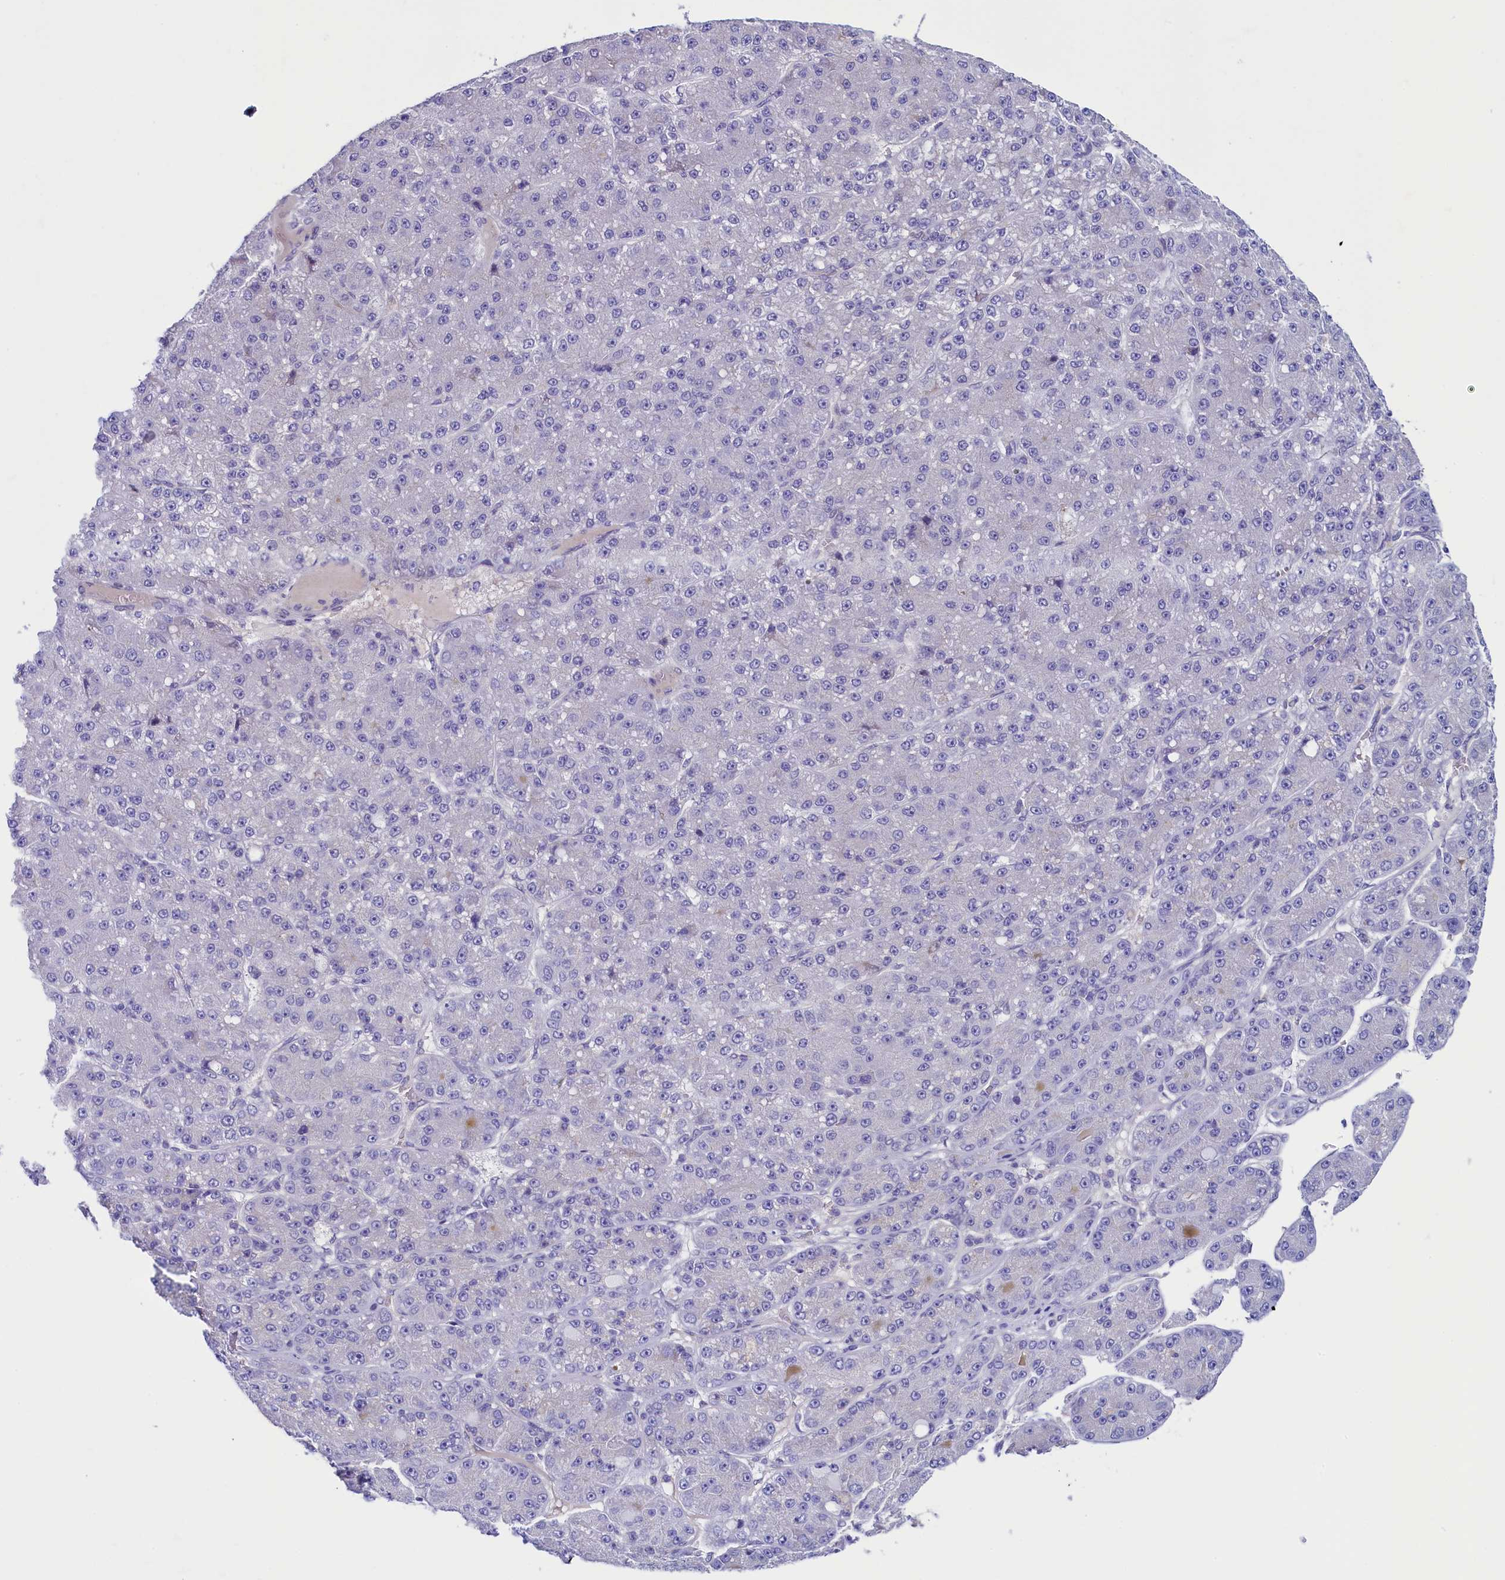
{"staining": {"intensity": "negative", "quantity": "none", "location": "none"}, "tissue": "liver cancer", "cell_type": "Tumor cells", "image_type": "cancer", "snomed": [{"axis": "morphology", "description": "Carcinoma, Hepatocellular, NOS"}, {"axis": "topography", "description": "Liver"}], "caption": "This micrograph is of hepatocellular carcinoma (liver) stained with immunohistochemistry to label a protein in brown with the nuclei are counter-stained blue. There is no positivity in tumor cells.", "gene": "FLYWCH2", "patient": {"sex": "male", "age": 67}}